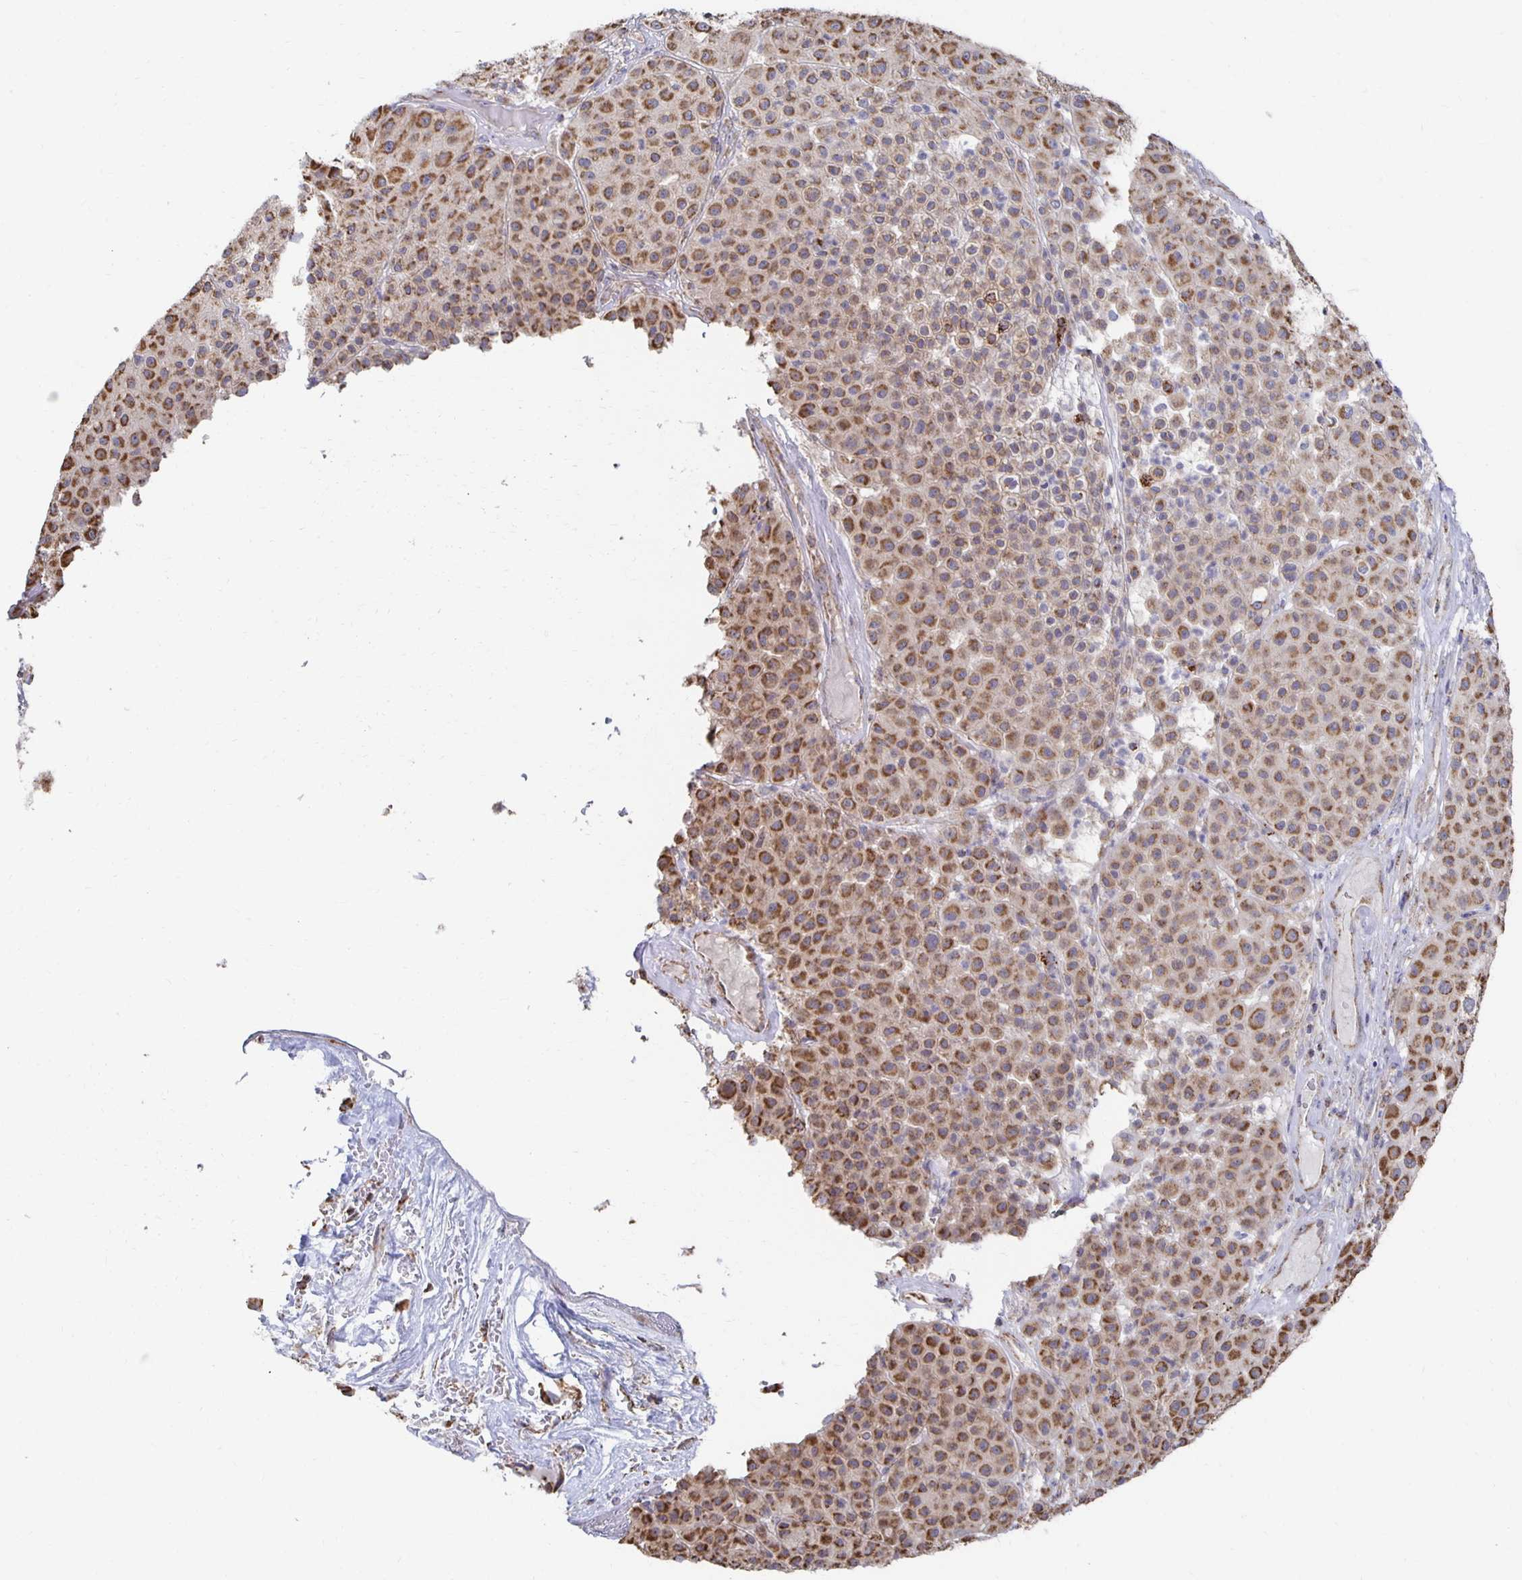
{"staining": {"intensity": "moderate", "quantity": ">75%", "location": "cytoplasmic/membranous"}, "tissue": "melanoma", "cell_type": "Tumor cells", "image_type": "cancer", "snomed": [{"axis": "morphology", "description": "Malignant melanoma, Metastatic site"}, {"axis": "topography", "description": "Smooth muscle"}], "caption": "This is an image of immunohistochemistry (IHC) staining of malignant melanoma (metastatic site), which shows moderate positivity in the cytoplasmic/membranous of tumor cells.", "gene": "NKX2-8", "patient": {"sex": "male", "age": 41}}